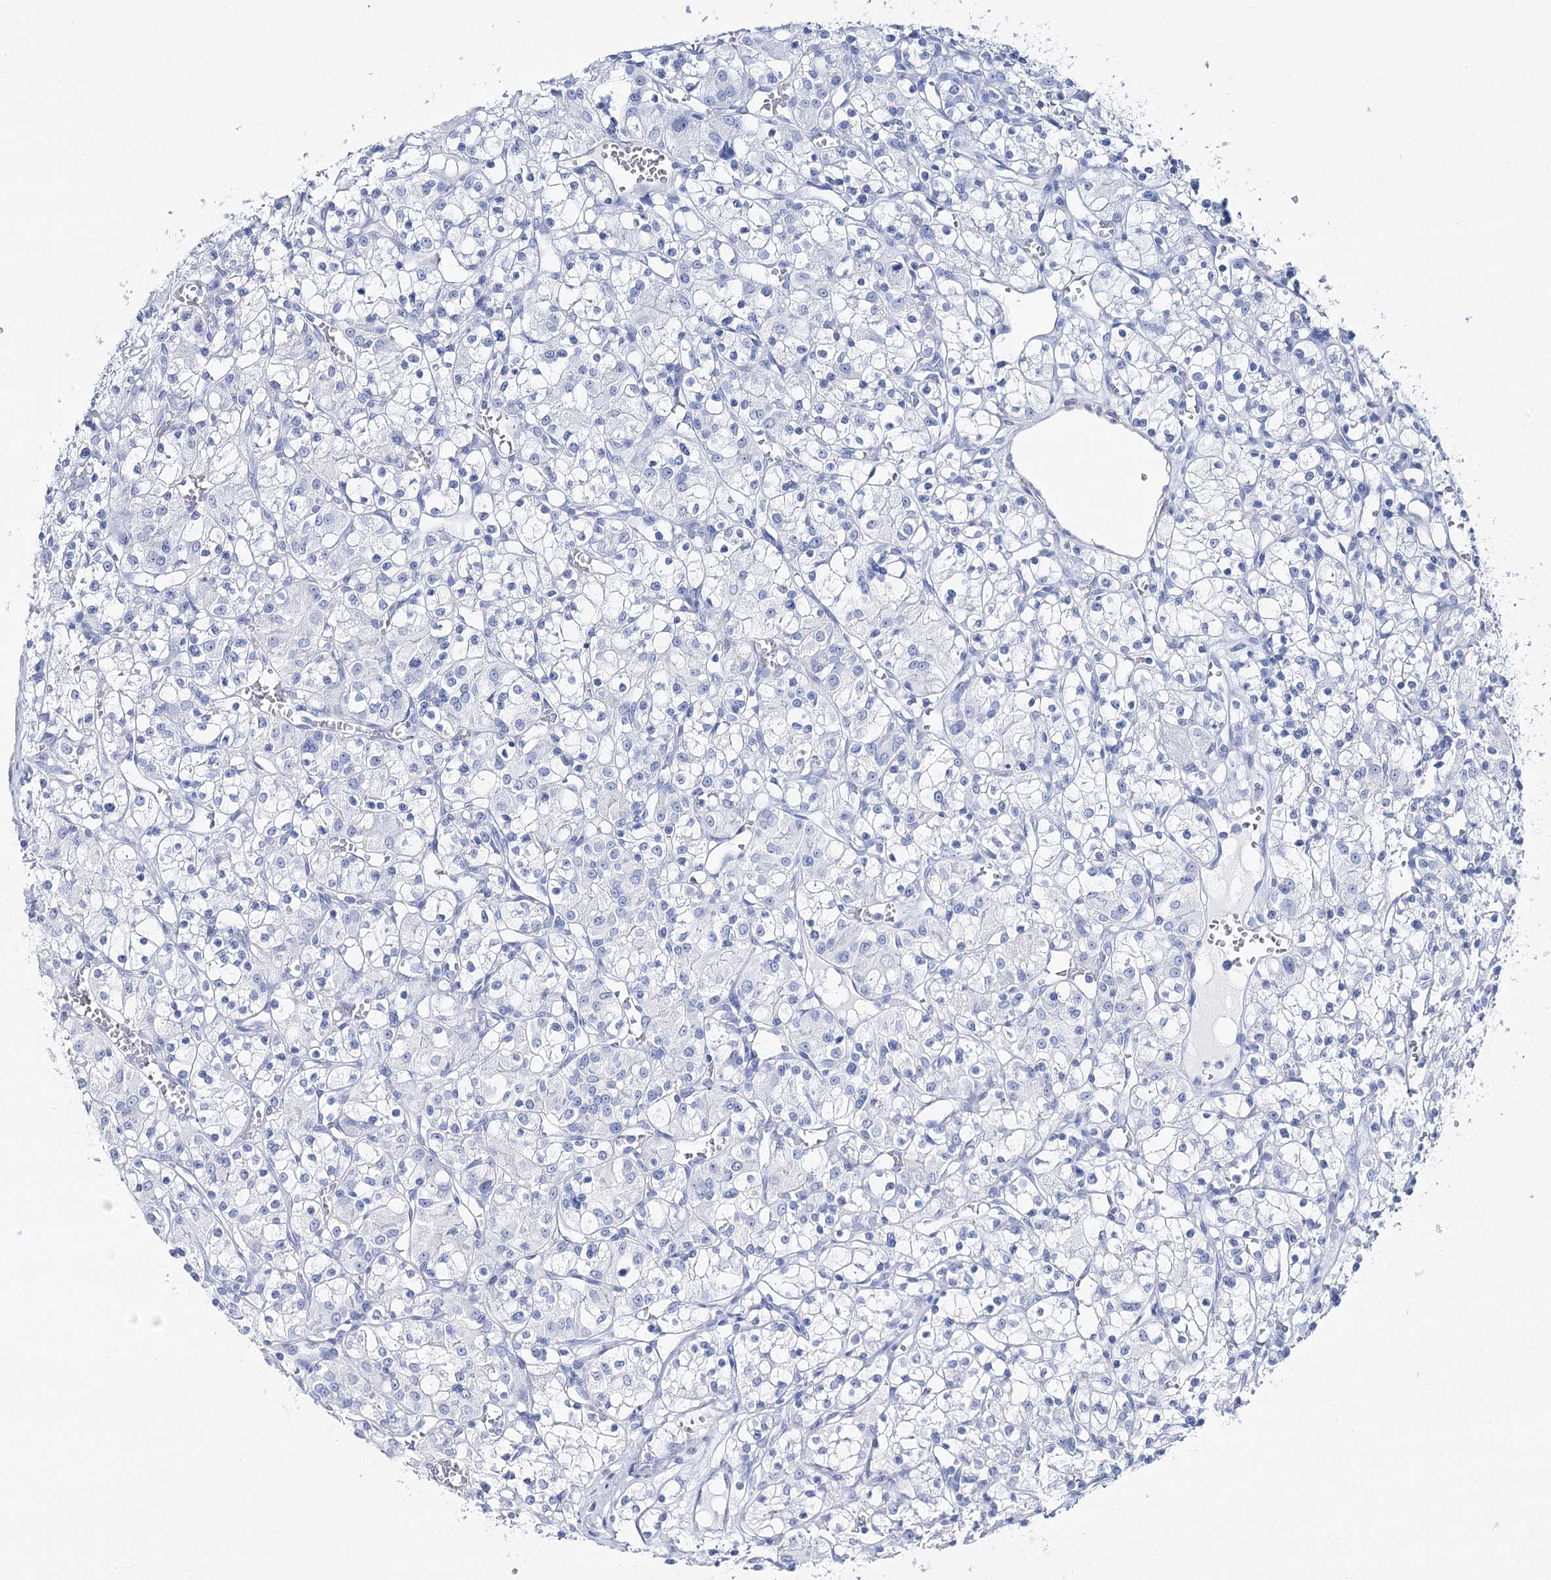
{"staining": {"intensity": "negative", "quantity": "none", "location": "none"}, "tissue": "renal cancer", "cell_type": "Tumor cells", "image_type": "cancer", "snomed": [{"axis": "morphology", "description": "Adenocarcinoma, NOS"}, {"axis": "topography", "description": "Kidney"}], "caption": "Immunohistochemical staining of human renal cancer (adenocarcinoma) shows no significant expression in tumor cells.", "gene": "CSN3", "patient": {"sex": "female", "age": 59}}